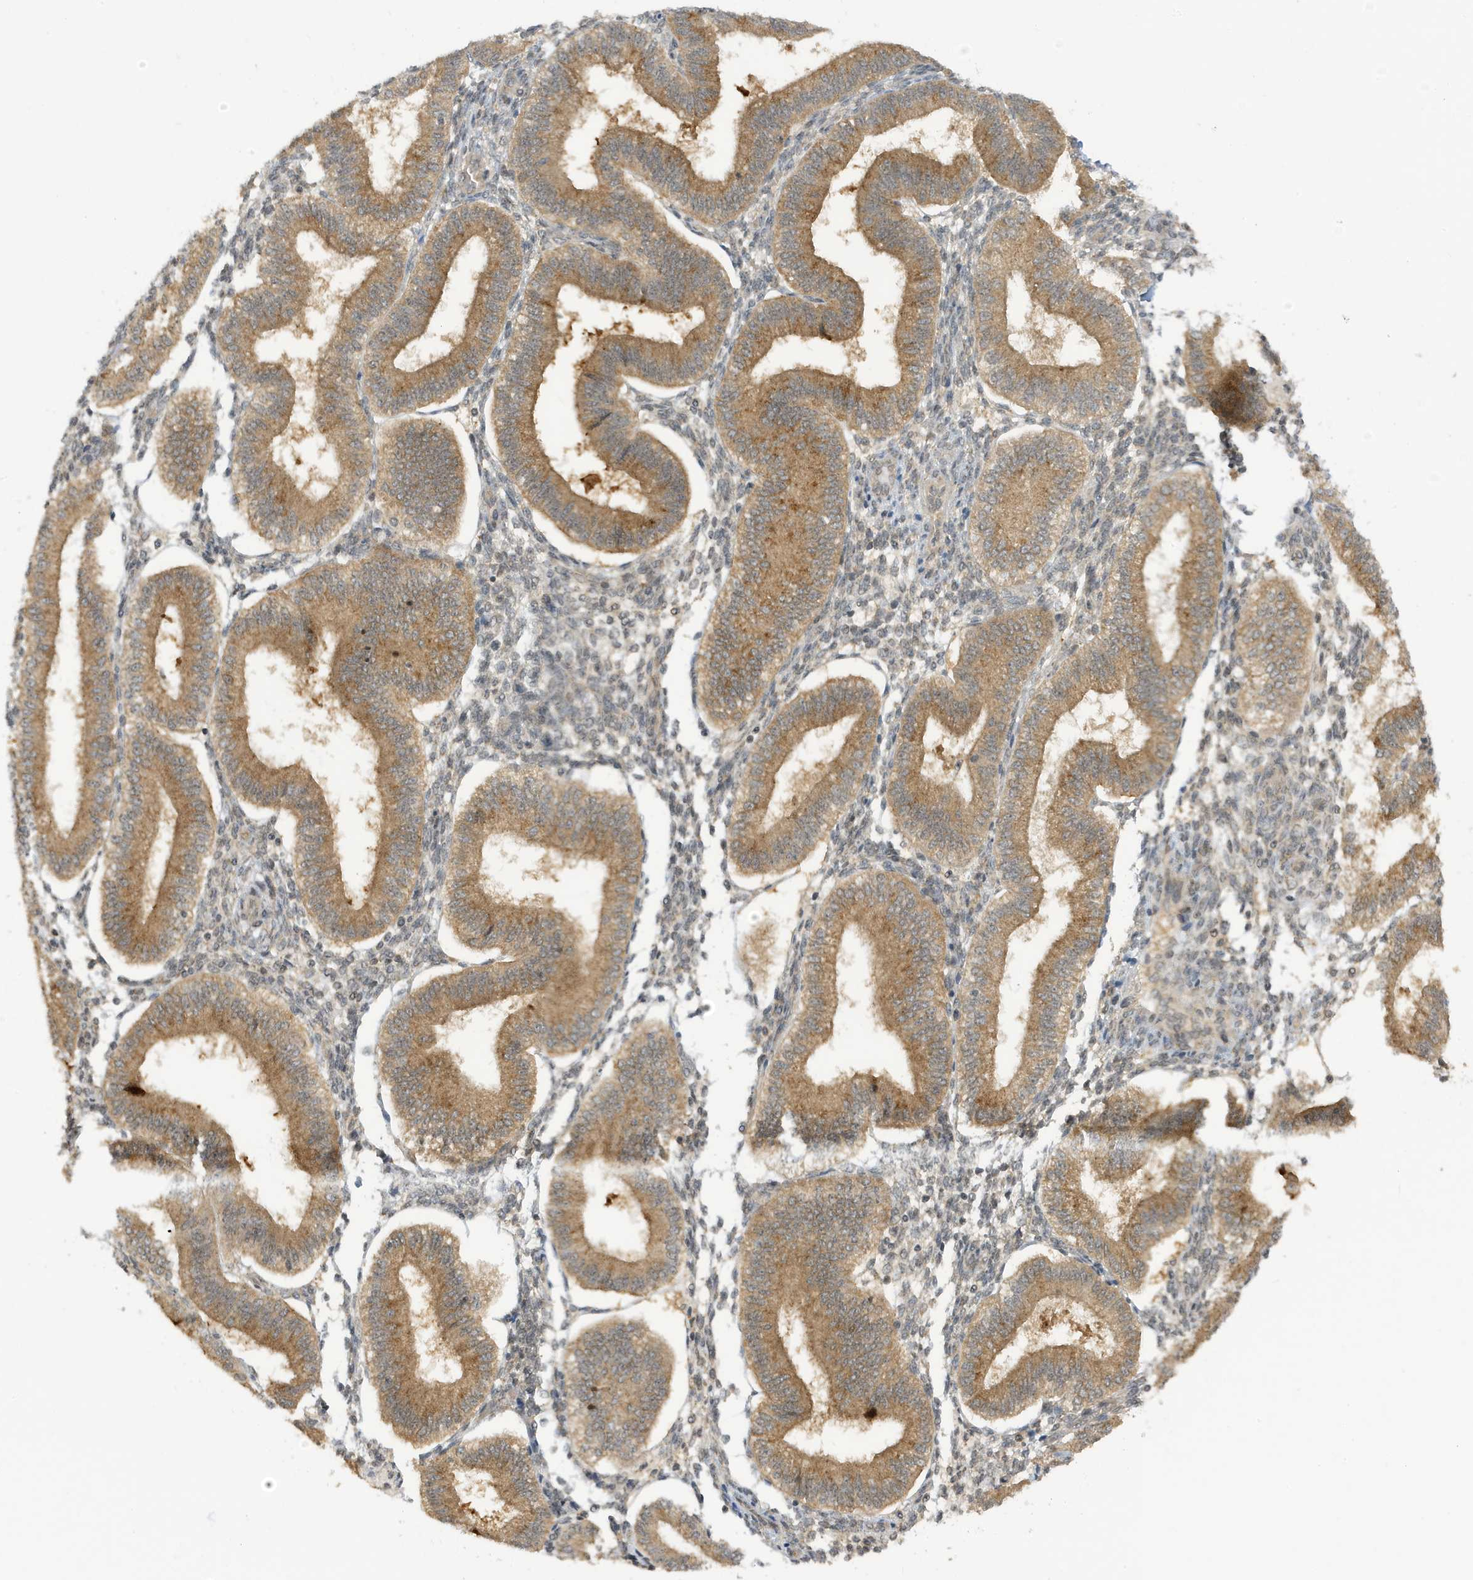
{"staining": {"intensity": "weak", "quantity": "25%-75%", "location": "cytoplasmic/membranous,nuclear"}, "tissue": "endometrium", "cell_type": "Cells in endometrial stroma", "image_type": "normal", "snomed": [{"axis": "morphology", "description": "Normal tissue, NOS"}, {"axis": "topography", "description": "Endometrium"}], "caption": "Cells in endometrial stroma show low levels of weak cytoplasmic/membranous,nuclear expression in about 25%-75% of cells in benign endometrium.", "gene": "TAB3", "patient": {"sex": "female", "age": 39}}